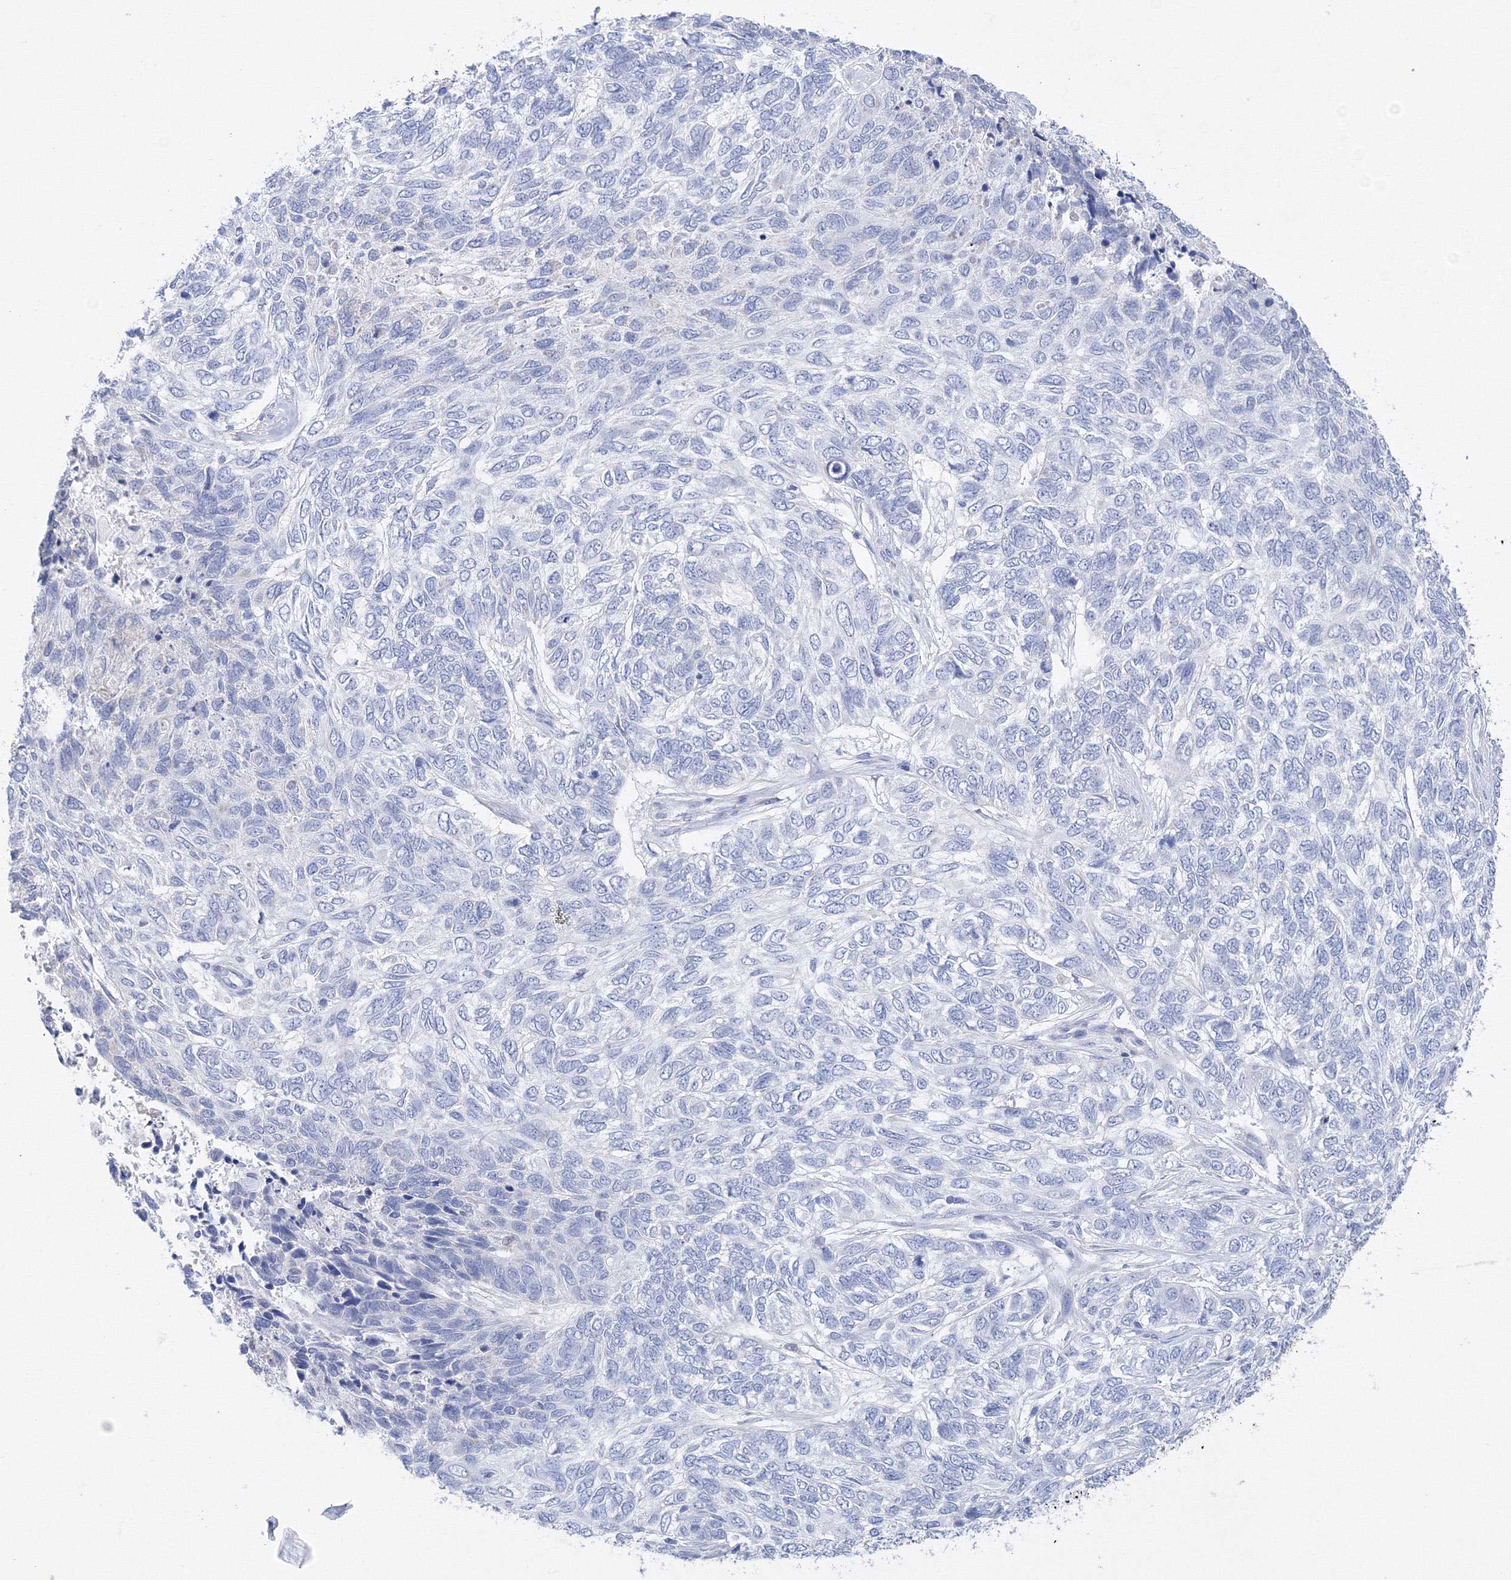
{"staining": {"intensity": "negative", "quantity": "none", "location": "none"}, "tissue": "skin cancer", "cell_type": "Tumor cells", "image_type": "cancer", "snomed": [{"axis": "morphology", "description": "Basal cell carcinoma"}, {"axis": "topography", "description": "Skin"}], "caption": "Basal cell carcinoma (skin) was stained to show a protein in brown. There is no significant expression in tumor cells.", "gene": "TAMM41", "patient": {"sex": "female", "age": 65}}